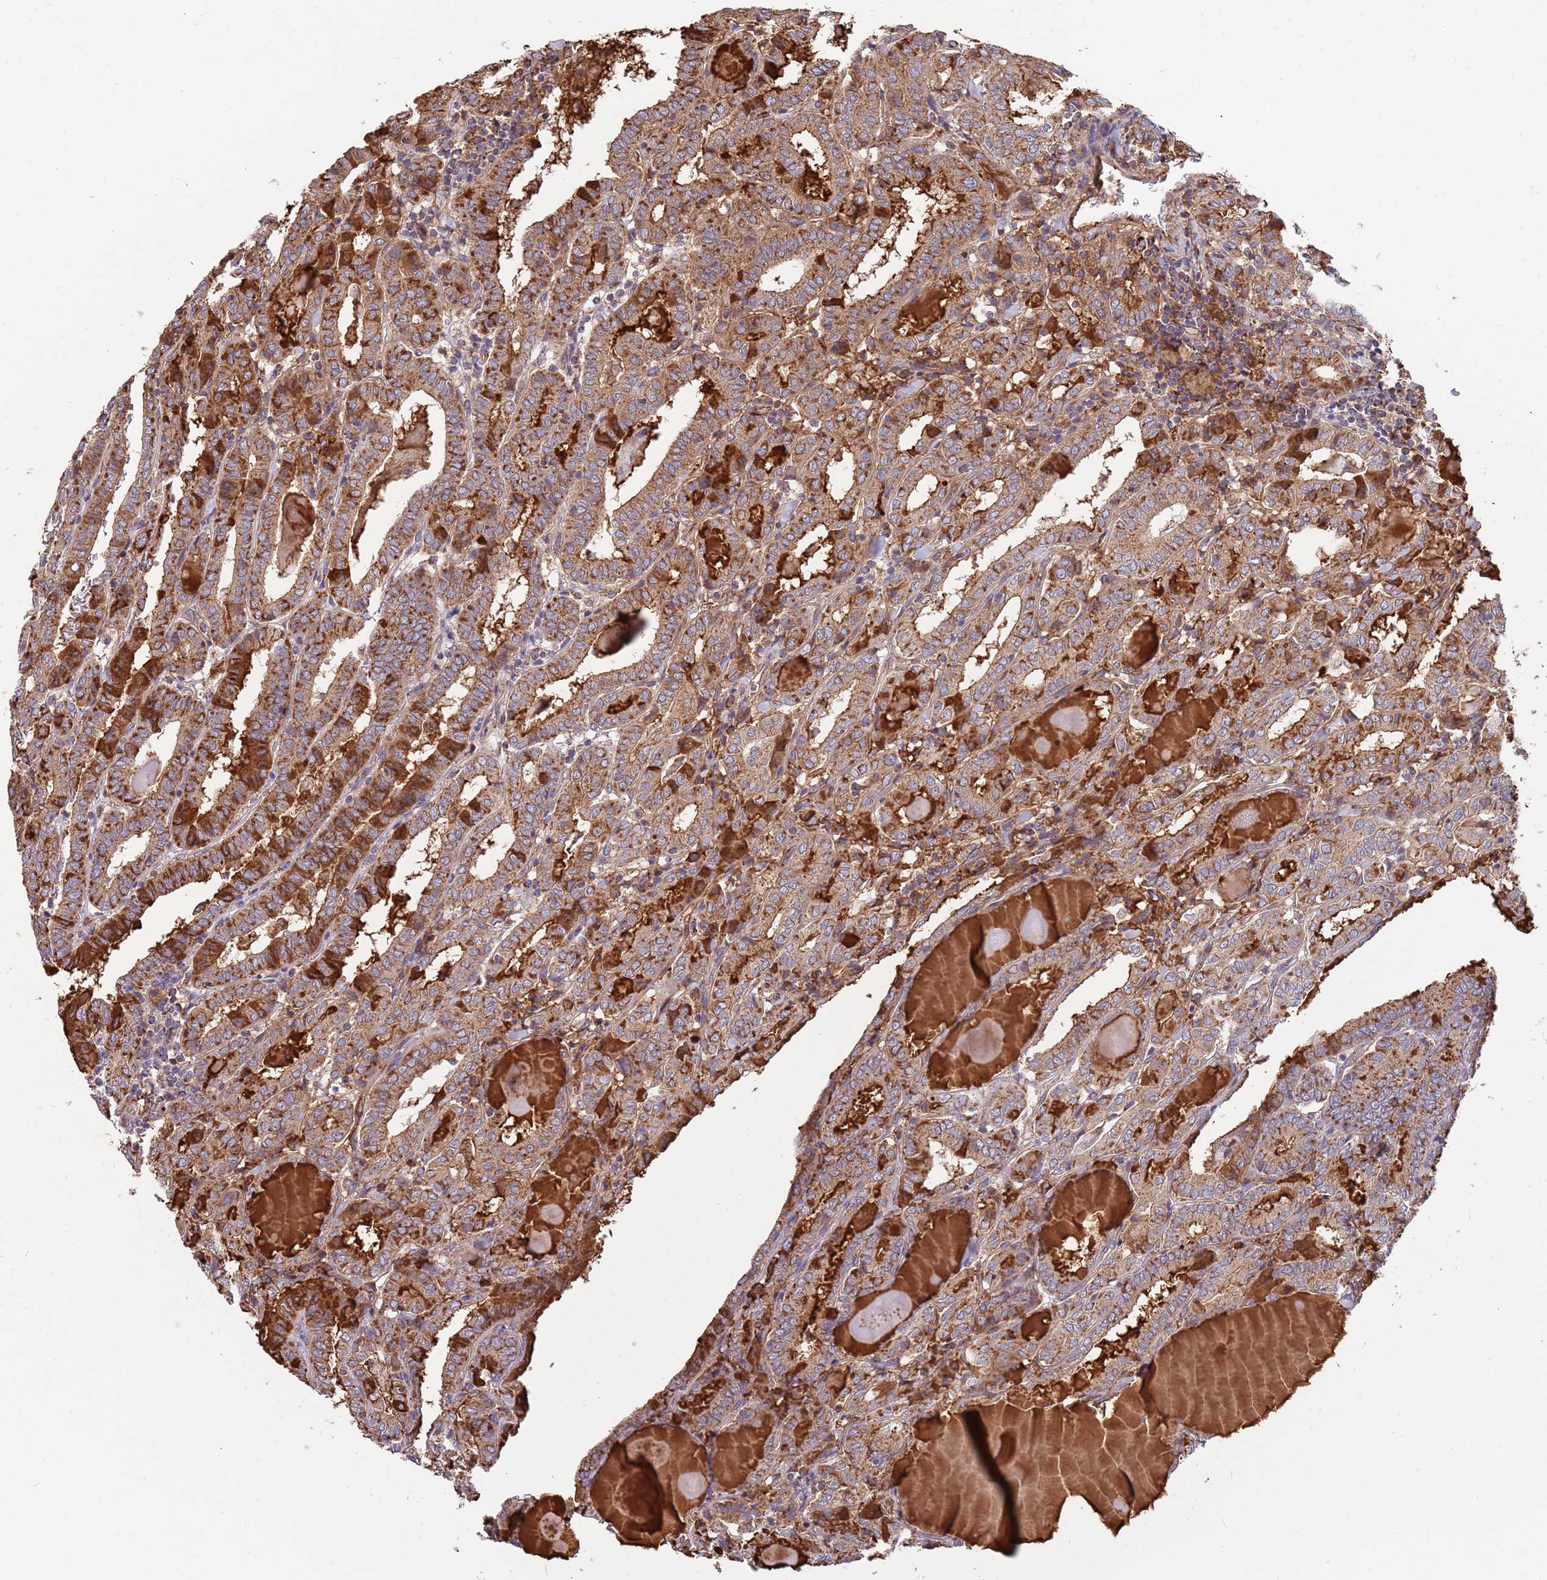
{"staining": {"intensity": "strong", "quantity": ">75%", "location": "cytoplasmic/membranous"}, "tissue": "thyroid cancer", "cell_type": "Tumor cells", "image_type": "cancer", "snomed": [{"axis": "morphology", "description": "Papillary adenocarcinoma, NOS"}, {"axis": "topography", "description": "Thyroid gland"}], "caption": "A high amount of strong cytoplasmic/membranous positivity is appreciated in about >75% of tumor cells in papillary adenocarcinoma (thyroid) tissue.", "gene": "VPS16", "patient": {"sex": "female", "age": 72}}